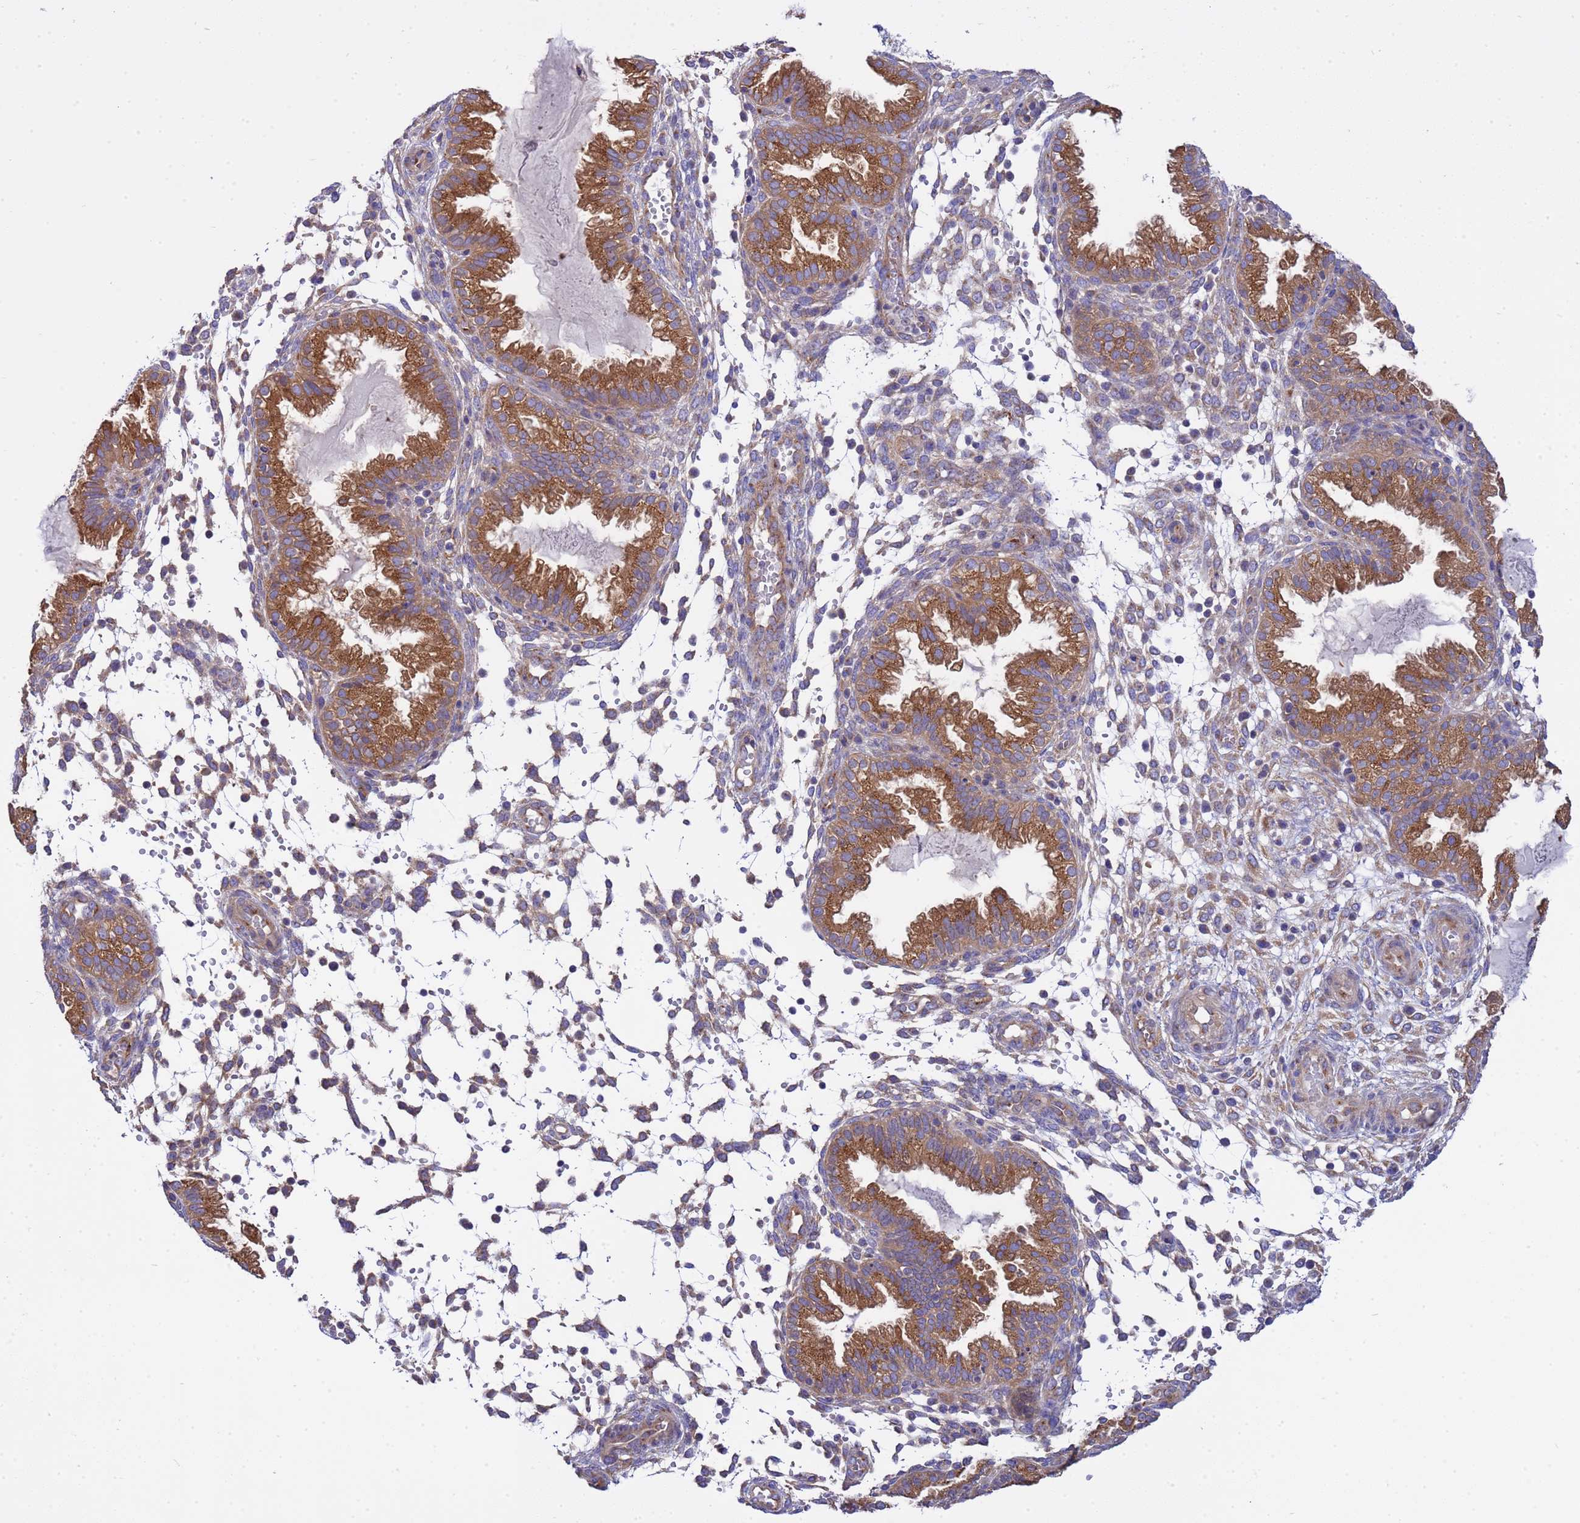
{"staining": {"intensity": "weak", "quantity": "25%-75%", "location": "cytoplasmic/membranous"}, "tissue": "endometrium", "cell_type": "Cells in endometrial stroma", "image_type": "normal", "snomed": [{"axis": "morphology", "description": "Normal tissue, NOS"}, {"axis": "topography", "description": "Endometrium"}], "caption": "Immunohistochemistry (DAB) staining of normal human endometrium demonstrates weak cytoplasmic/membranous protein expression in about 25%-75% of cells in endometrial stroma.", "gene": "ANAPC1", "patient": {"sex": "female", "age": 33}}